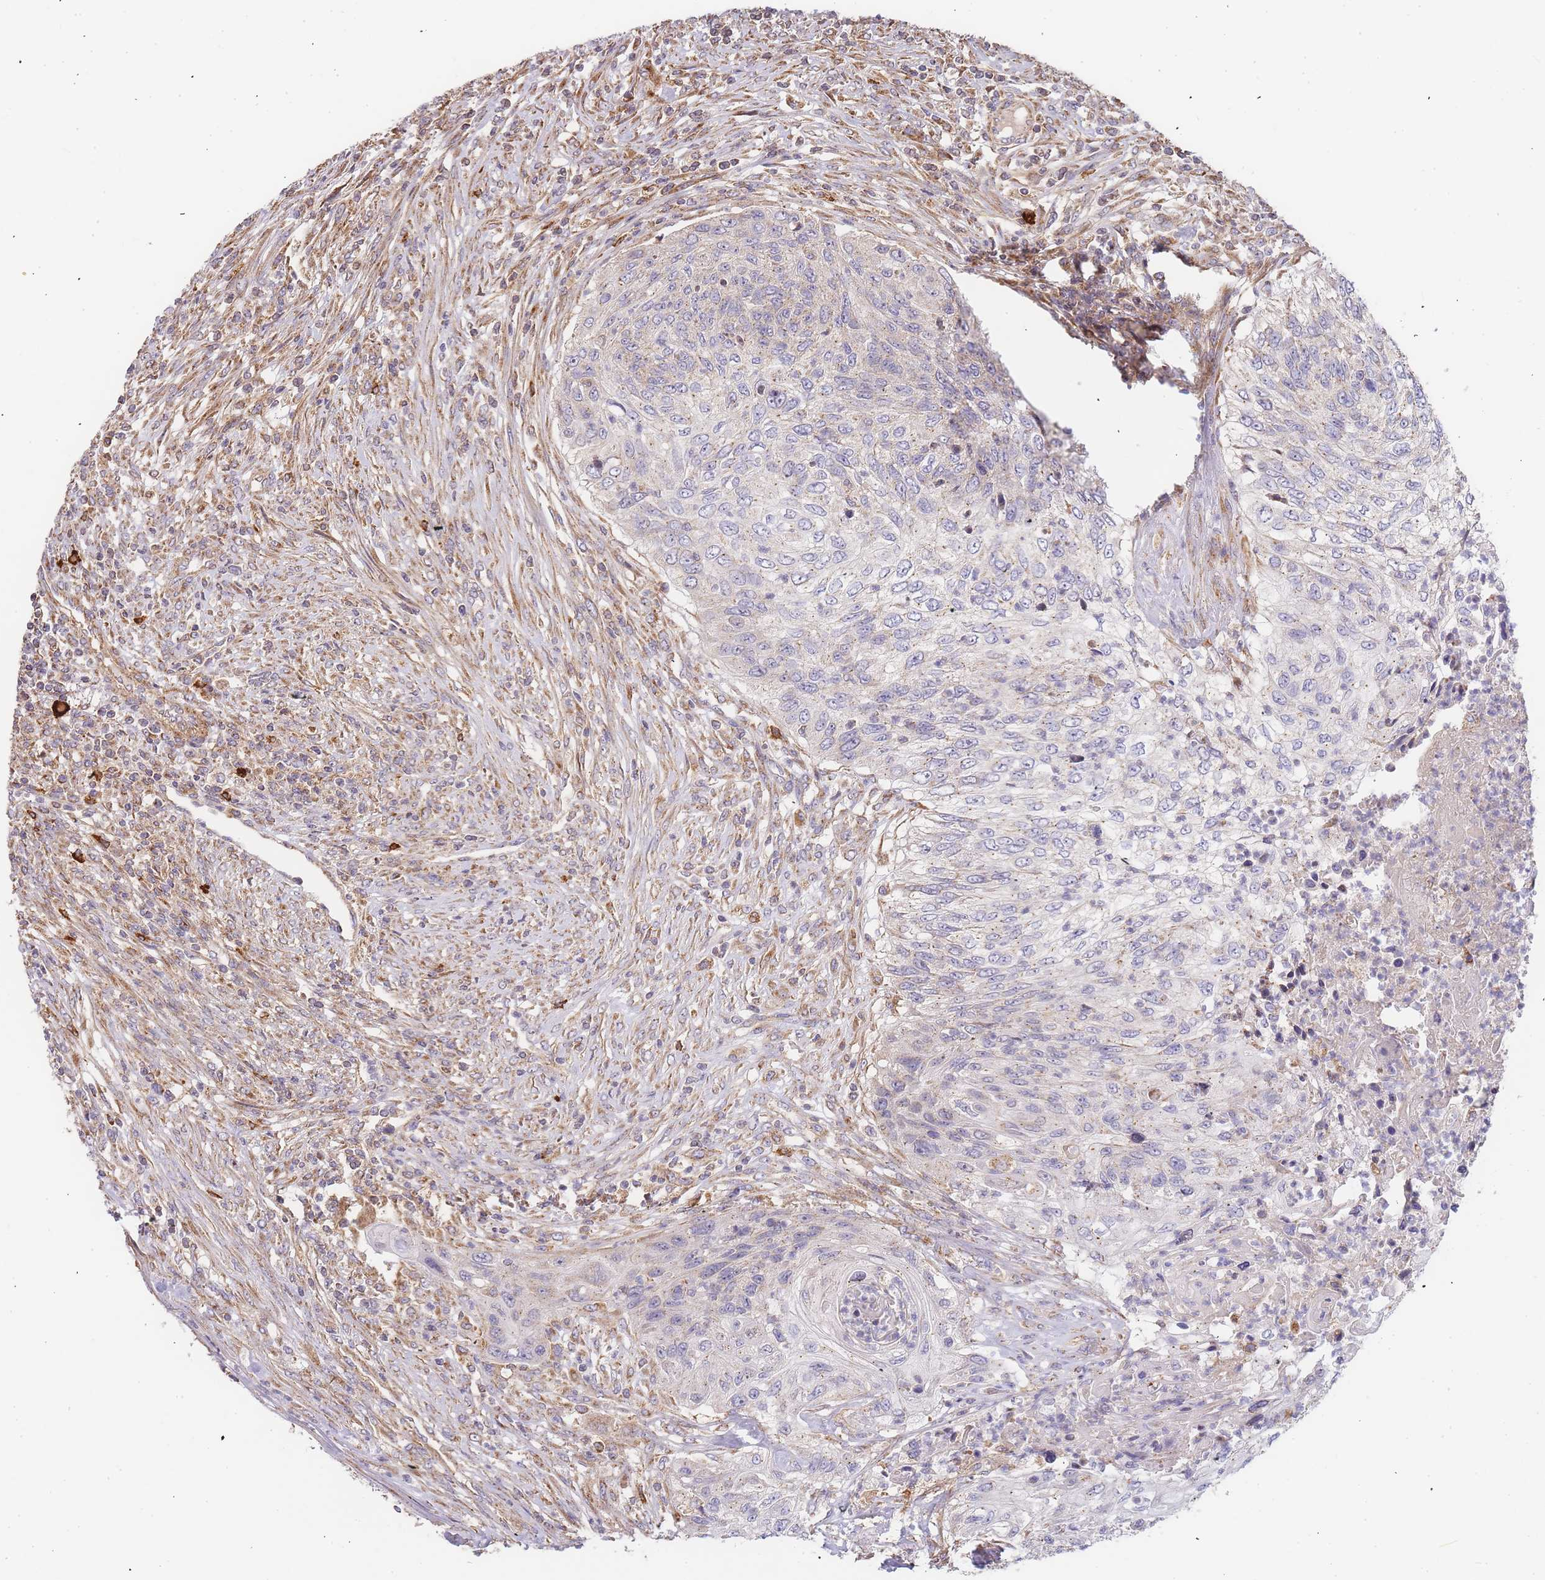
{"staining": {"intensity": "negative", "quantity": "none", "location": "none"}, "tissue": "urothelial cancer", "cell_type": "Tumor cells", "image_type": "cancer", "snomed": [{"axis": "morphology", "description": "Urothelial carcinoma, High grade"}, {"axis": "topography", "description": "Urinary bladder"}], "caption": "Immunohistochemistry image of neoplastic tissue: human urothelial carcinoma (high-grade) stained with DAB (3,3'-diaminobenzidine) displays no significant protein expression in tumor cells.", "gene": "ADCY9", "patient": {"sex": "female", "age": 60}}